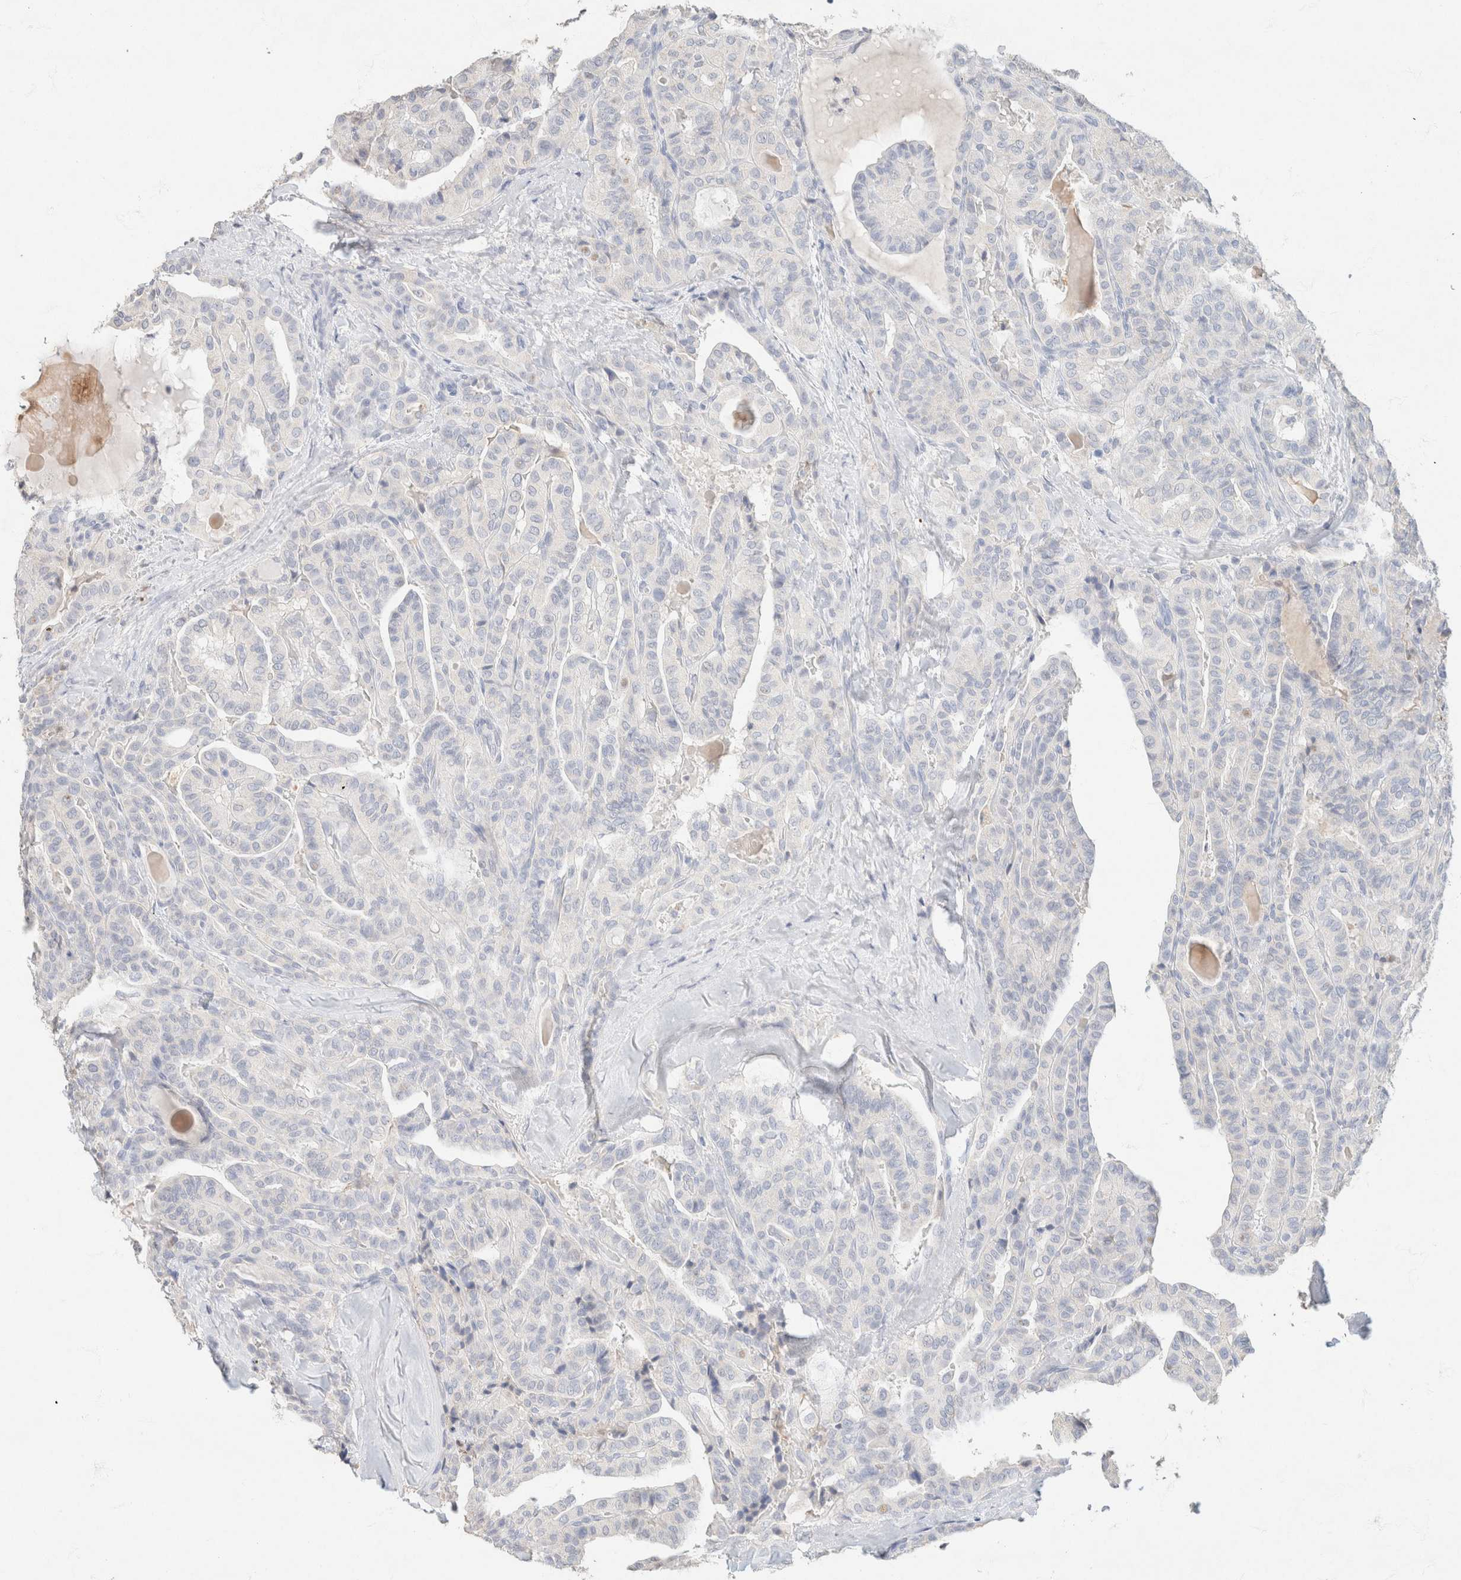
{"staining": {"intensity": "negative", "quantity": "none", "location": "none"}, "tissue": "thyroid cancer", "cell_type": "Tumor cells", "image_type": "cancer", "snomed": [{"axis": "morphology", "description": "Papillary adenocarcinoma, NOS"}, {"axis": "topography", "description": "Thyroid gland"}], "caption": "Image shows no significant protein positivity in tumor cells of thyroid cancer (papillary adenocarcinoma).", "gene": "CA12", "patient": {"sex": "male", "age": 77}}